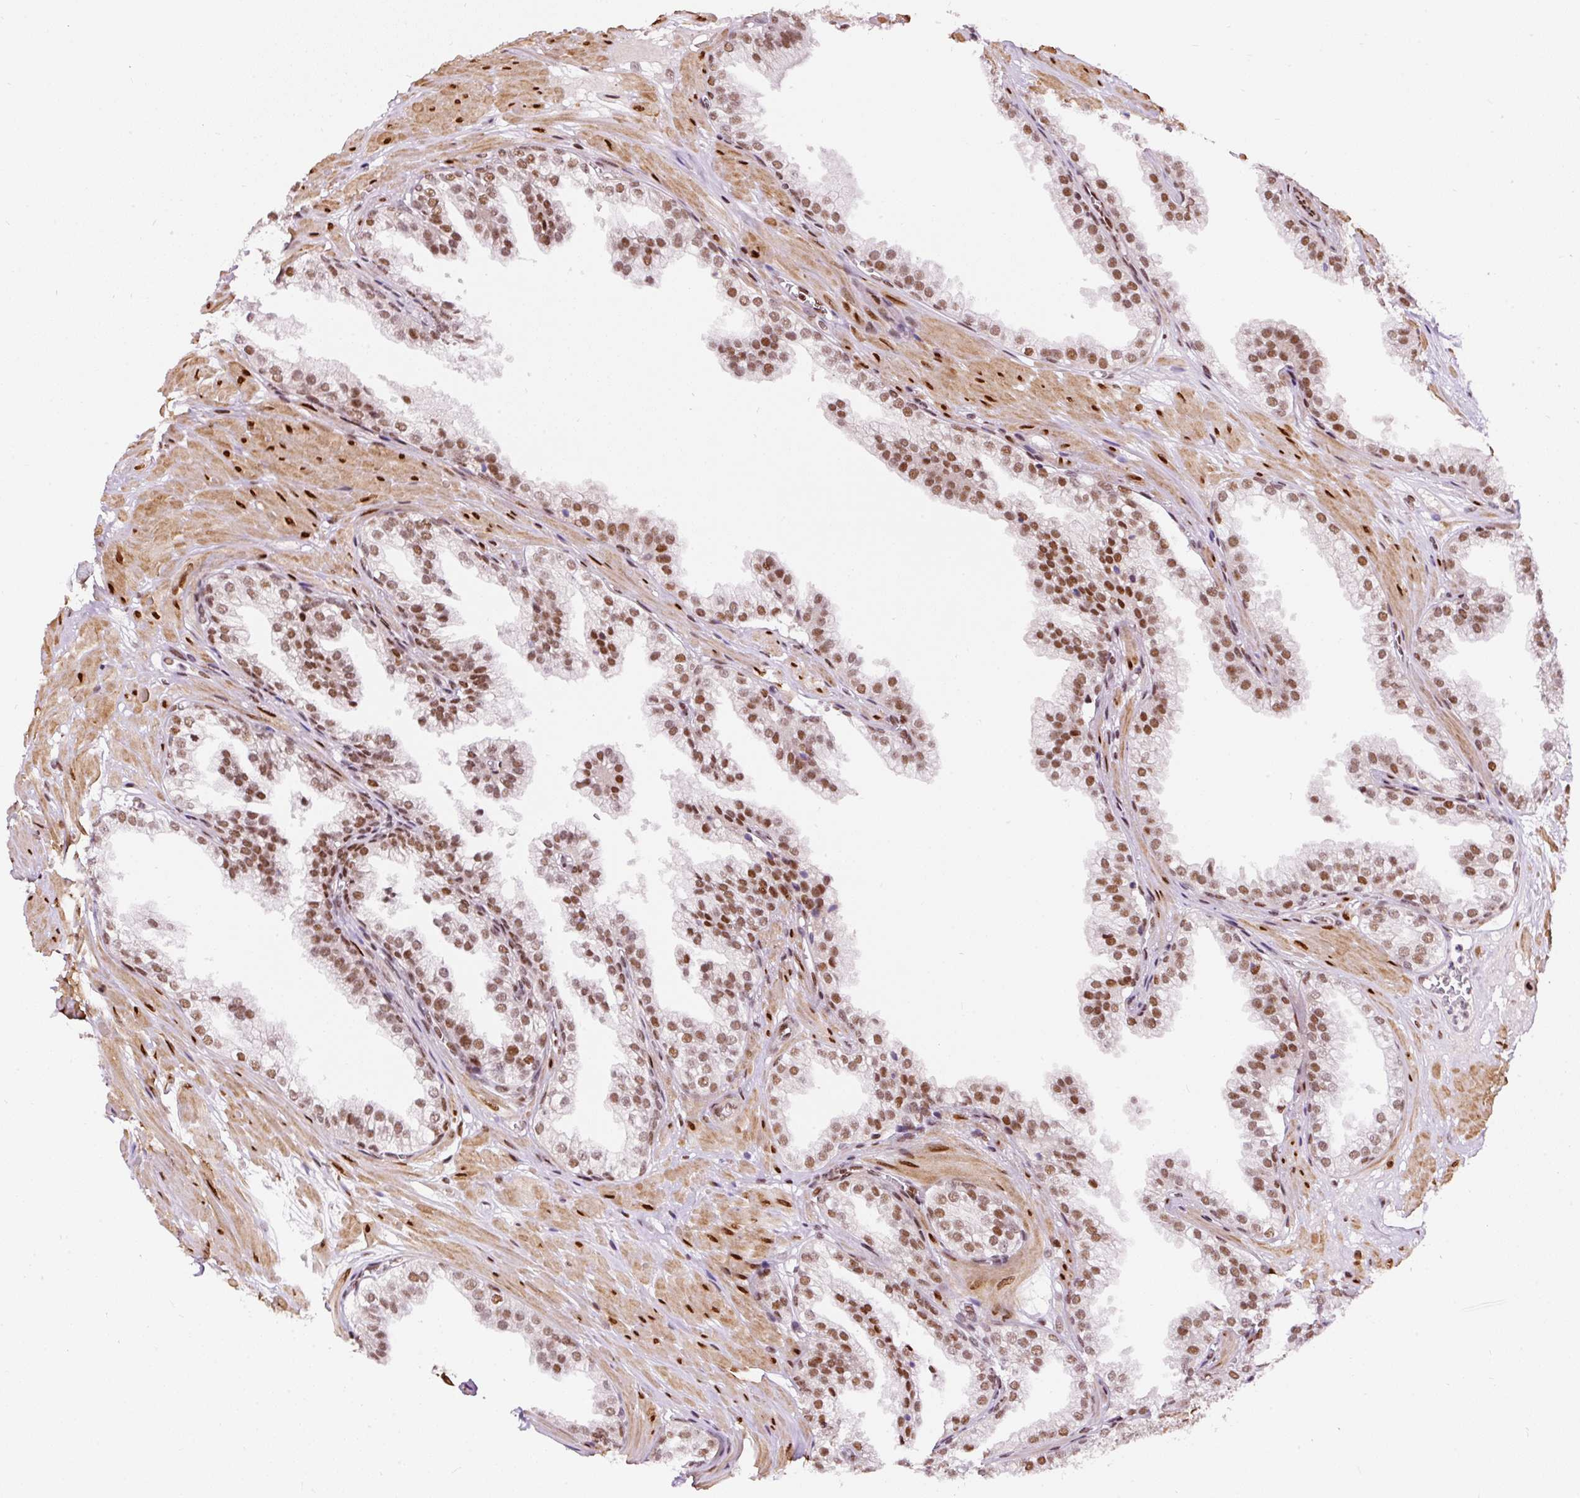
{"staining": {"intensity": "strong", "quantity": ">75%", "location": "nuclear"}, "tissue": "prostate", "cell_type": "Glandular cells", "image_type": "normal", "snomed": [{"axis": "morphology", "description": "Normal tissue, NOS"}, {"axis": "topography", "description": "Prostate"}, {"axis": "topography", "description": "Peripheral nerve tissue"}], "caption": "Glandular cells reveal strong nuclear expression in about >75% of cells in unremarkable prostate. (IHC, brightfield microscopy, high magnification).", "gene": "HNRNPC", "patient": {"sex": "male", "age": 55}}